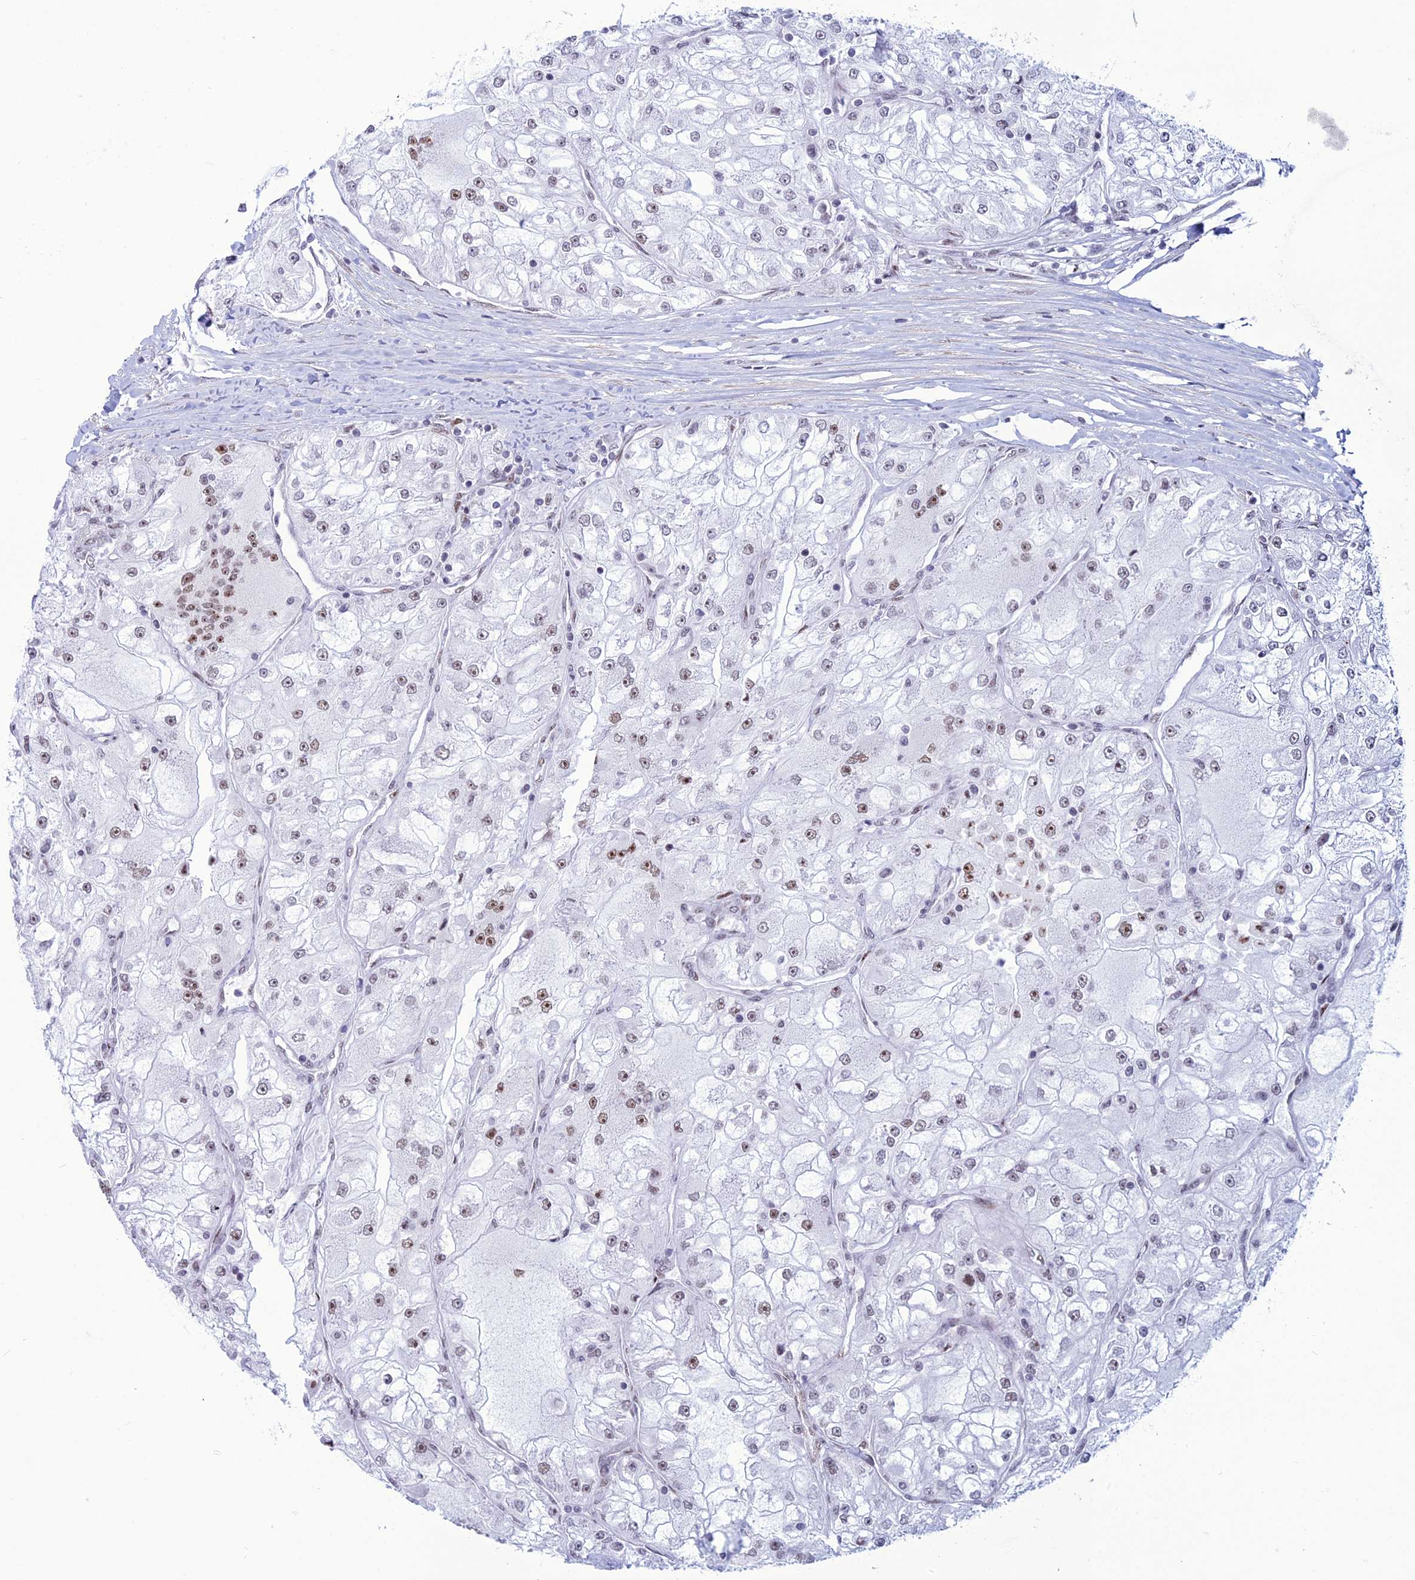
{"staining": {"intensity": "weak", "quantity": ">75%", "location": "nuclear"}, "tissue": "renal cancer", "cell_type": "Tumor cells", "image_type": "cancer", "snomed": [{"axis": "morphology", "description": "Adenocarcinoma, NOS"}, {"axis": "topography", "description": "Kidney"}], "caption": "Renal cancer stained for a protein (brown) shows weak nuclear positive positivity in about >75% of tumor cells.", "gene": "U2AF1", "patient": {"sex": "female", "age": 72}}